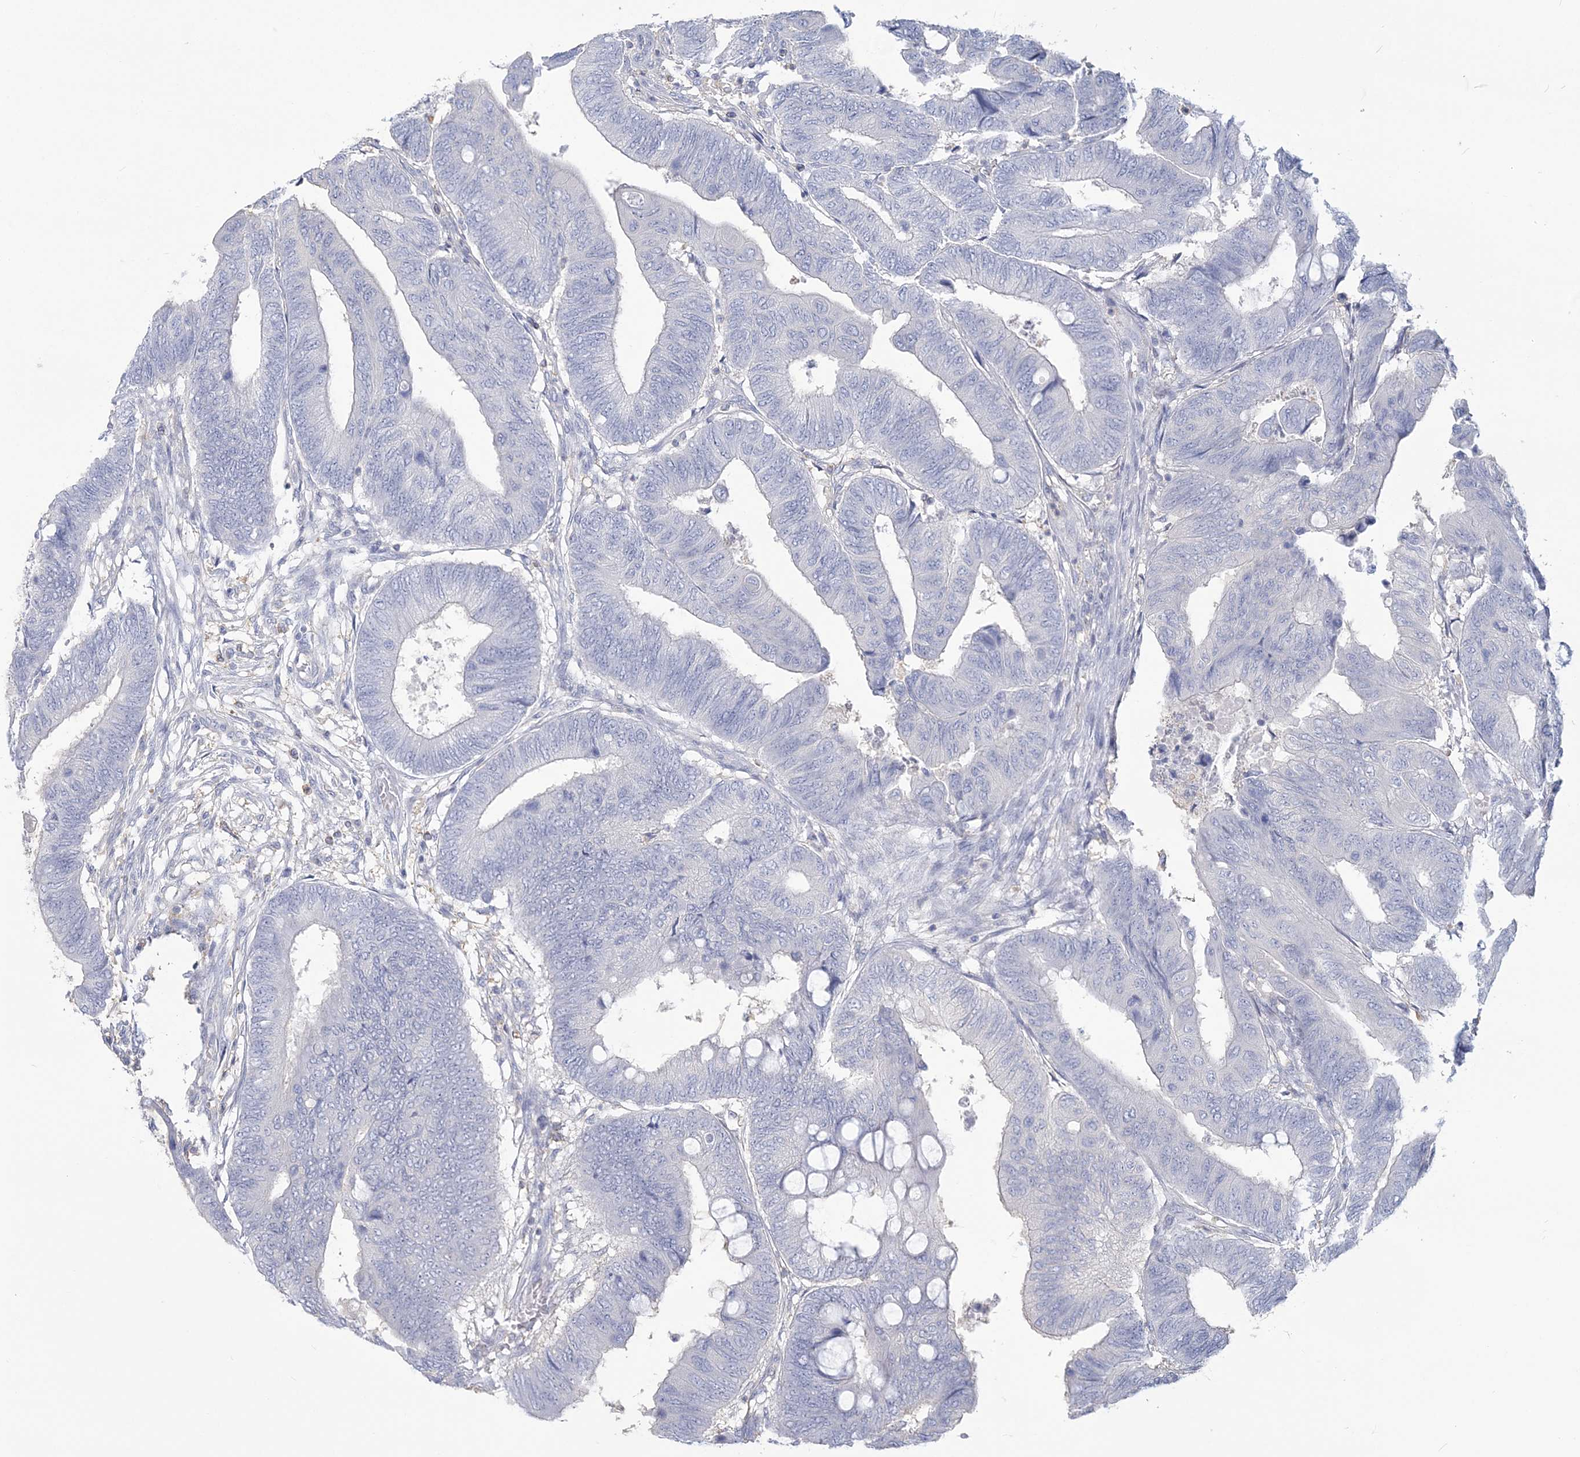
{"staining": {"intensity": "negative", "quantity": "none", "location": "none"}, "tissue": "colorectal cancer", "cell_type": "Tumor cells", "image_type": "cancer", "snomed": [{"axis": "morphology", "description": "Normal tissue, NOS"}, {"axis": "morphology", "description": "Adenocarcinoma, NOS"}, {"axis": "topography", "description": "Rectum"}, {"axis": "topography", "description": "Peripheral nerve tissue"}], "caption": "This is an immunohistochemistry (IHC) image of adenocarcinoma (colorectal). There is no expression in tumor cells.", "gene": "ANKS1A", "patient": {"sex": "male", "age": 92}}